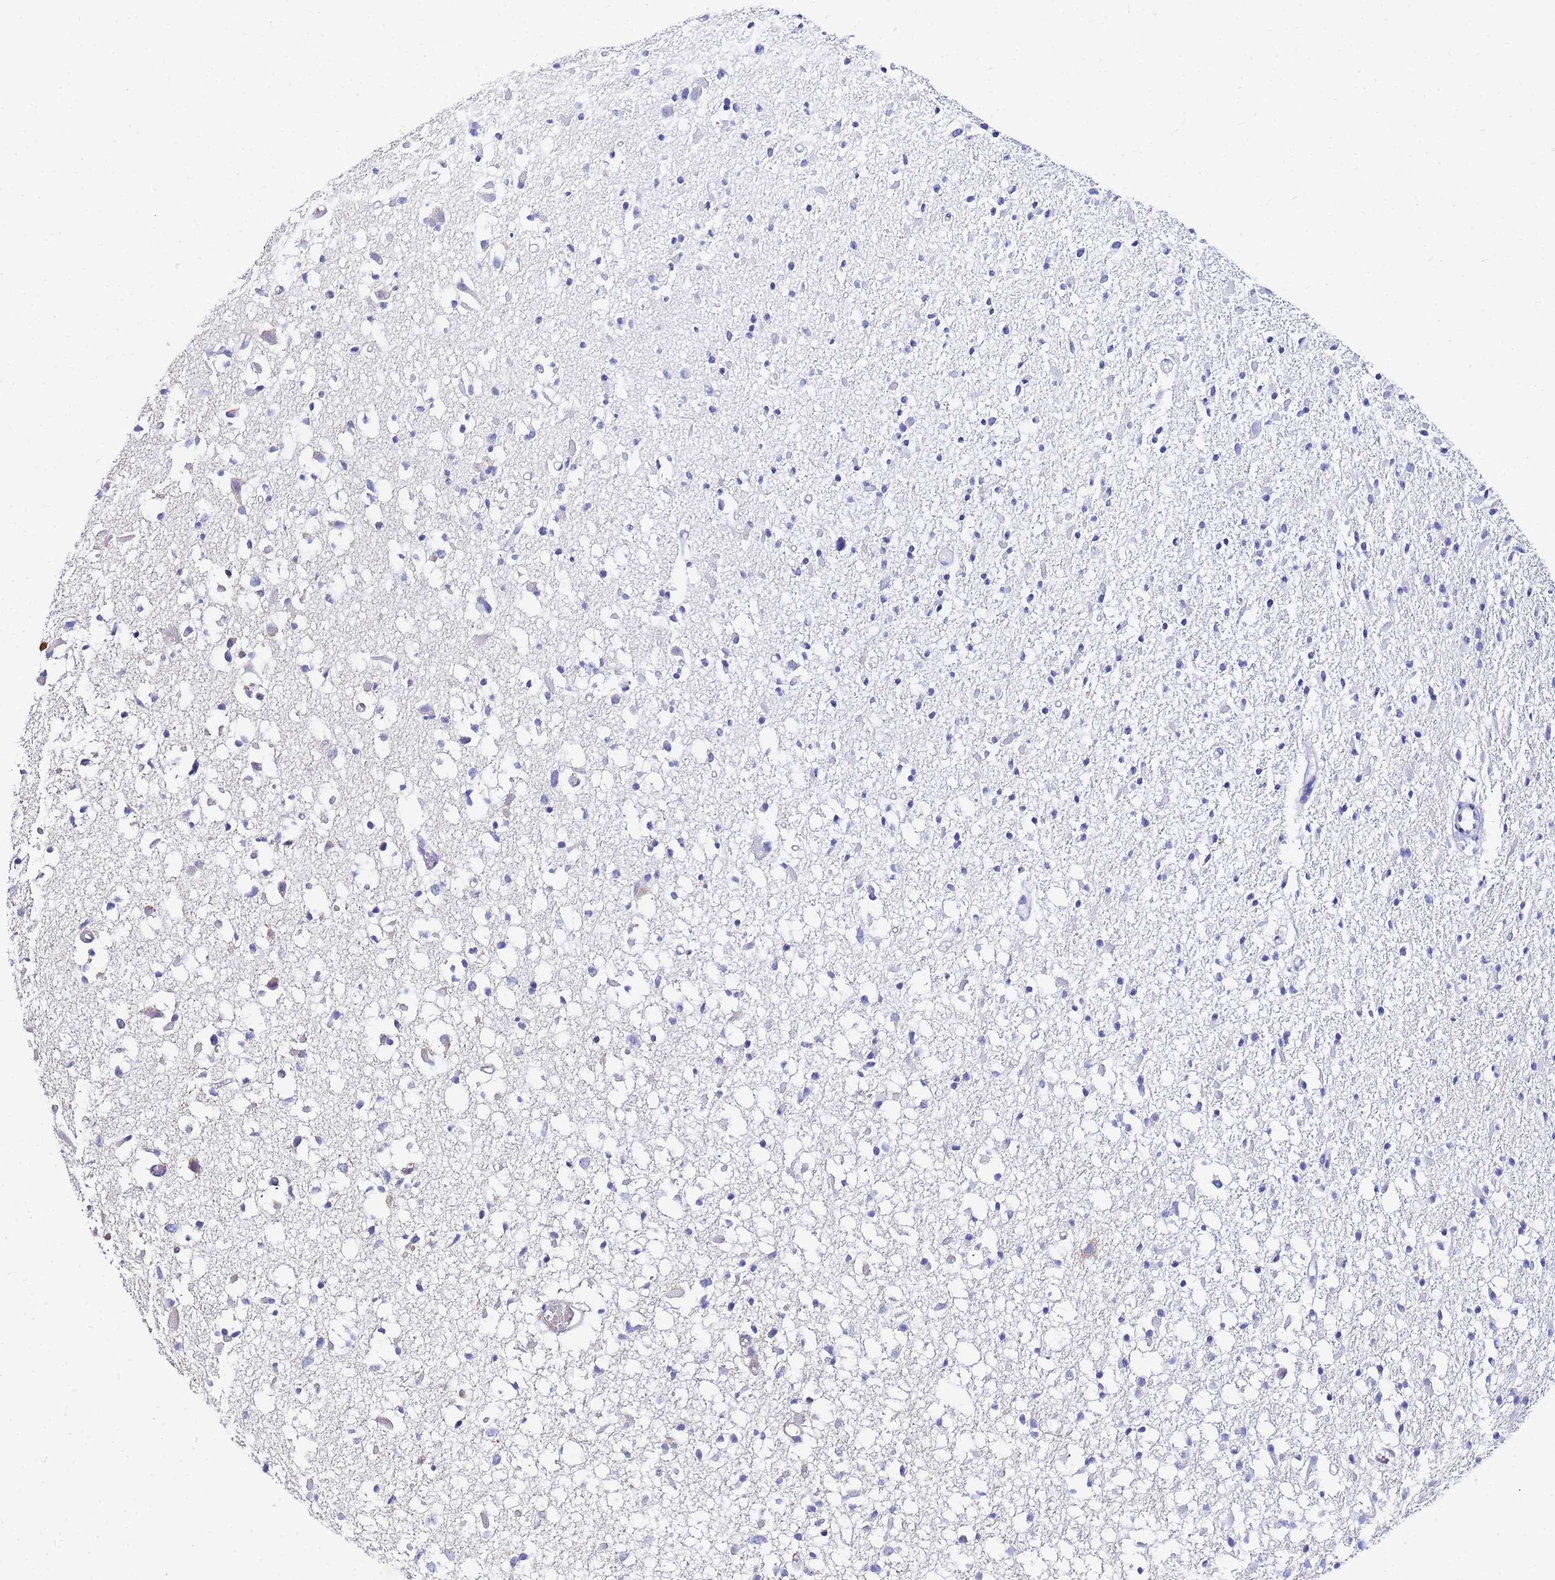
{"staining": {"intensity": "negative", "quantity": "none", "location": "none"}, "tissue": "glioma", "cell_type": "Tumor cells", "image_type": "cancer", "snomed": [{"axis": "morphology", "description": "Glioma, malignant, Low grade"}, {"axis": "topography", "description": "Brain"}], "caption": "This micrograph is of glioma stained with immunohistochemistry to label a protein in brown with the nuclei are counter-stained blue. There is no positivity in tumor cells.", "gene": "FAHD2A", "patient": {"sex": "female", "age": 22}}